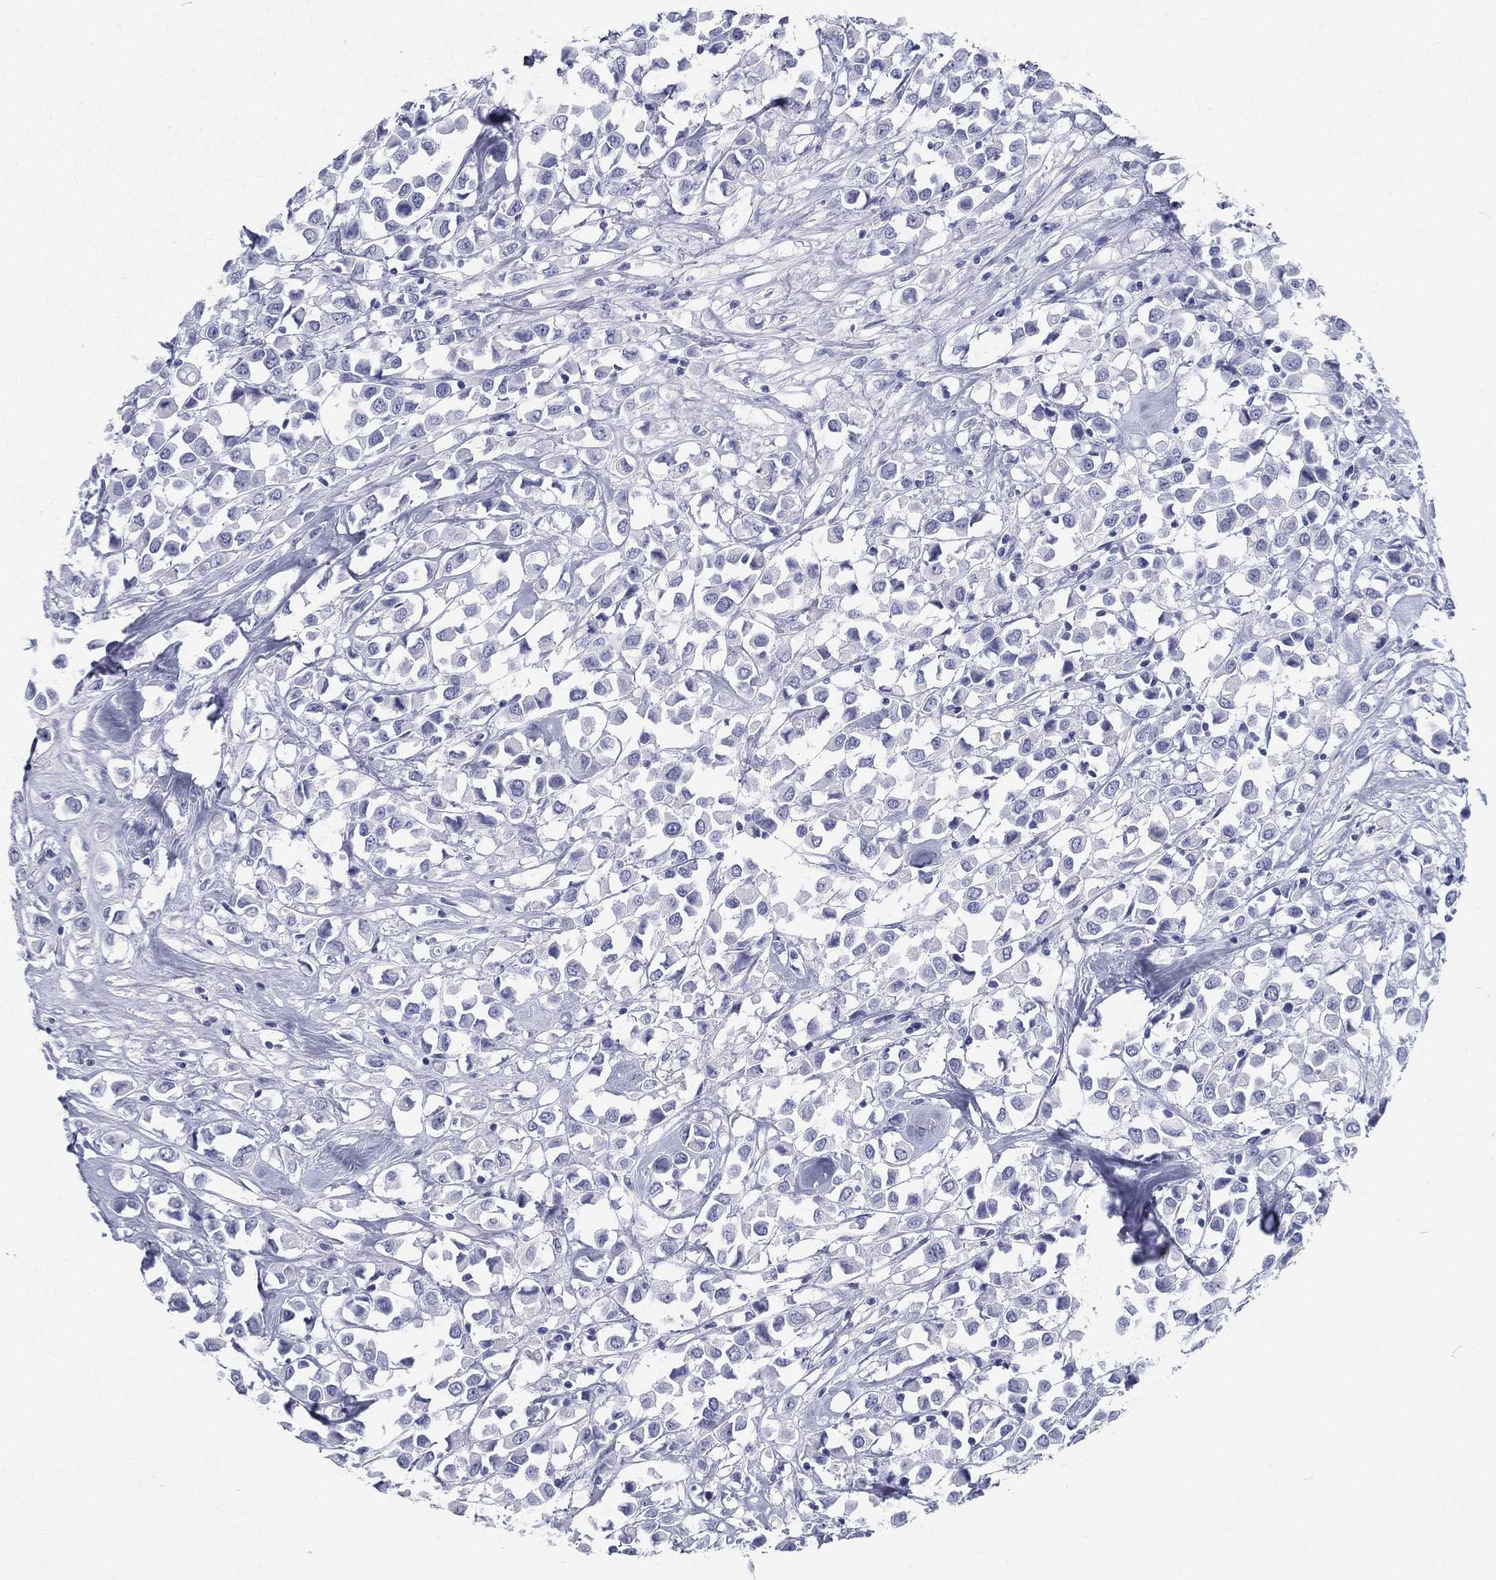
{"staining": {"intensity": "negative", "quantity": "none", "location": "none"}, "tissue": "breast cancer", "cell_type": "Tumor cells", "image_type": "cancer", "snomed": [{"axis": "morphology", "description": "Duct carcinoma"}, {"axis": "topography", "description": "Breast"}], "caption": "Immunohistochemistry (IHC) of breast cancer shows no expression in tumor cells.", "gene": "ATP1B2", "patient": {"sex": "female", "age": 61}}